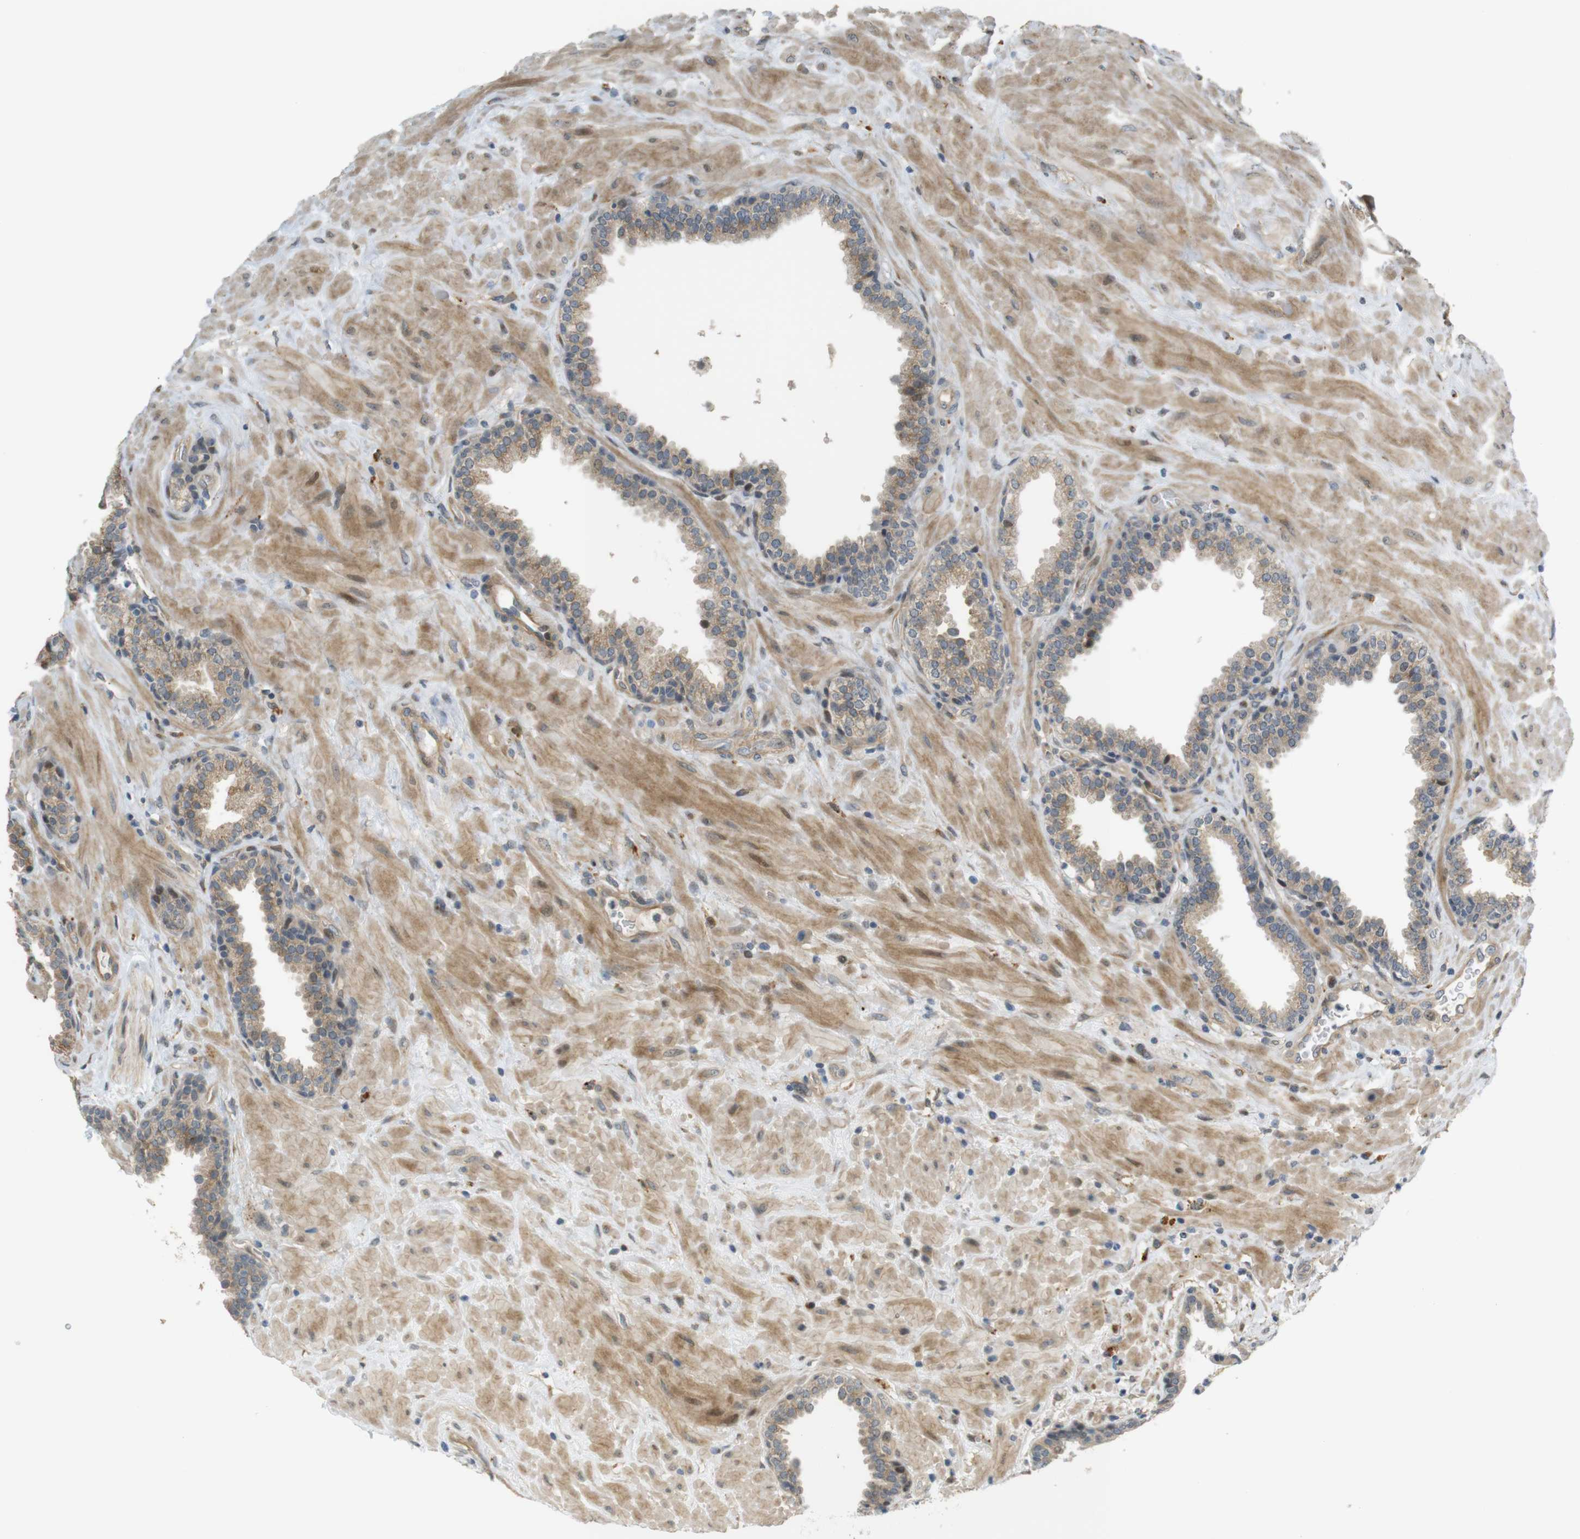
{"staining": {"intensity": "weak", "quantity": "25%-75%", "location": "cytoplasmic/membranous"}, "tissue": "prostate", "cell_type": "Glandular cells", "image_type": "normal", "snomed": [{"axis": "morphology", "description": "Normal tissue, NOS"}, {"axis": "topography", "description": "Prostate"}], "caption": "High-power microscopy captured an IHC micrograph of unremarkable prostate, revealing weak cytoplasmic/membranous expression in about 25%-75% of glandular cells.", "gene": "TSPAN9", "patient": {"sex": "male", "age": 51}}